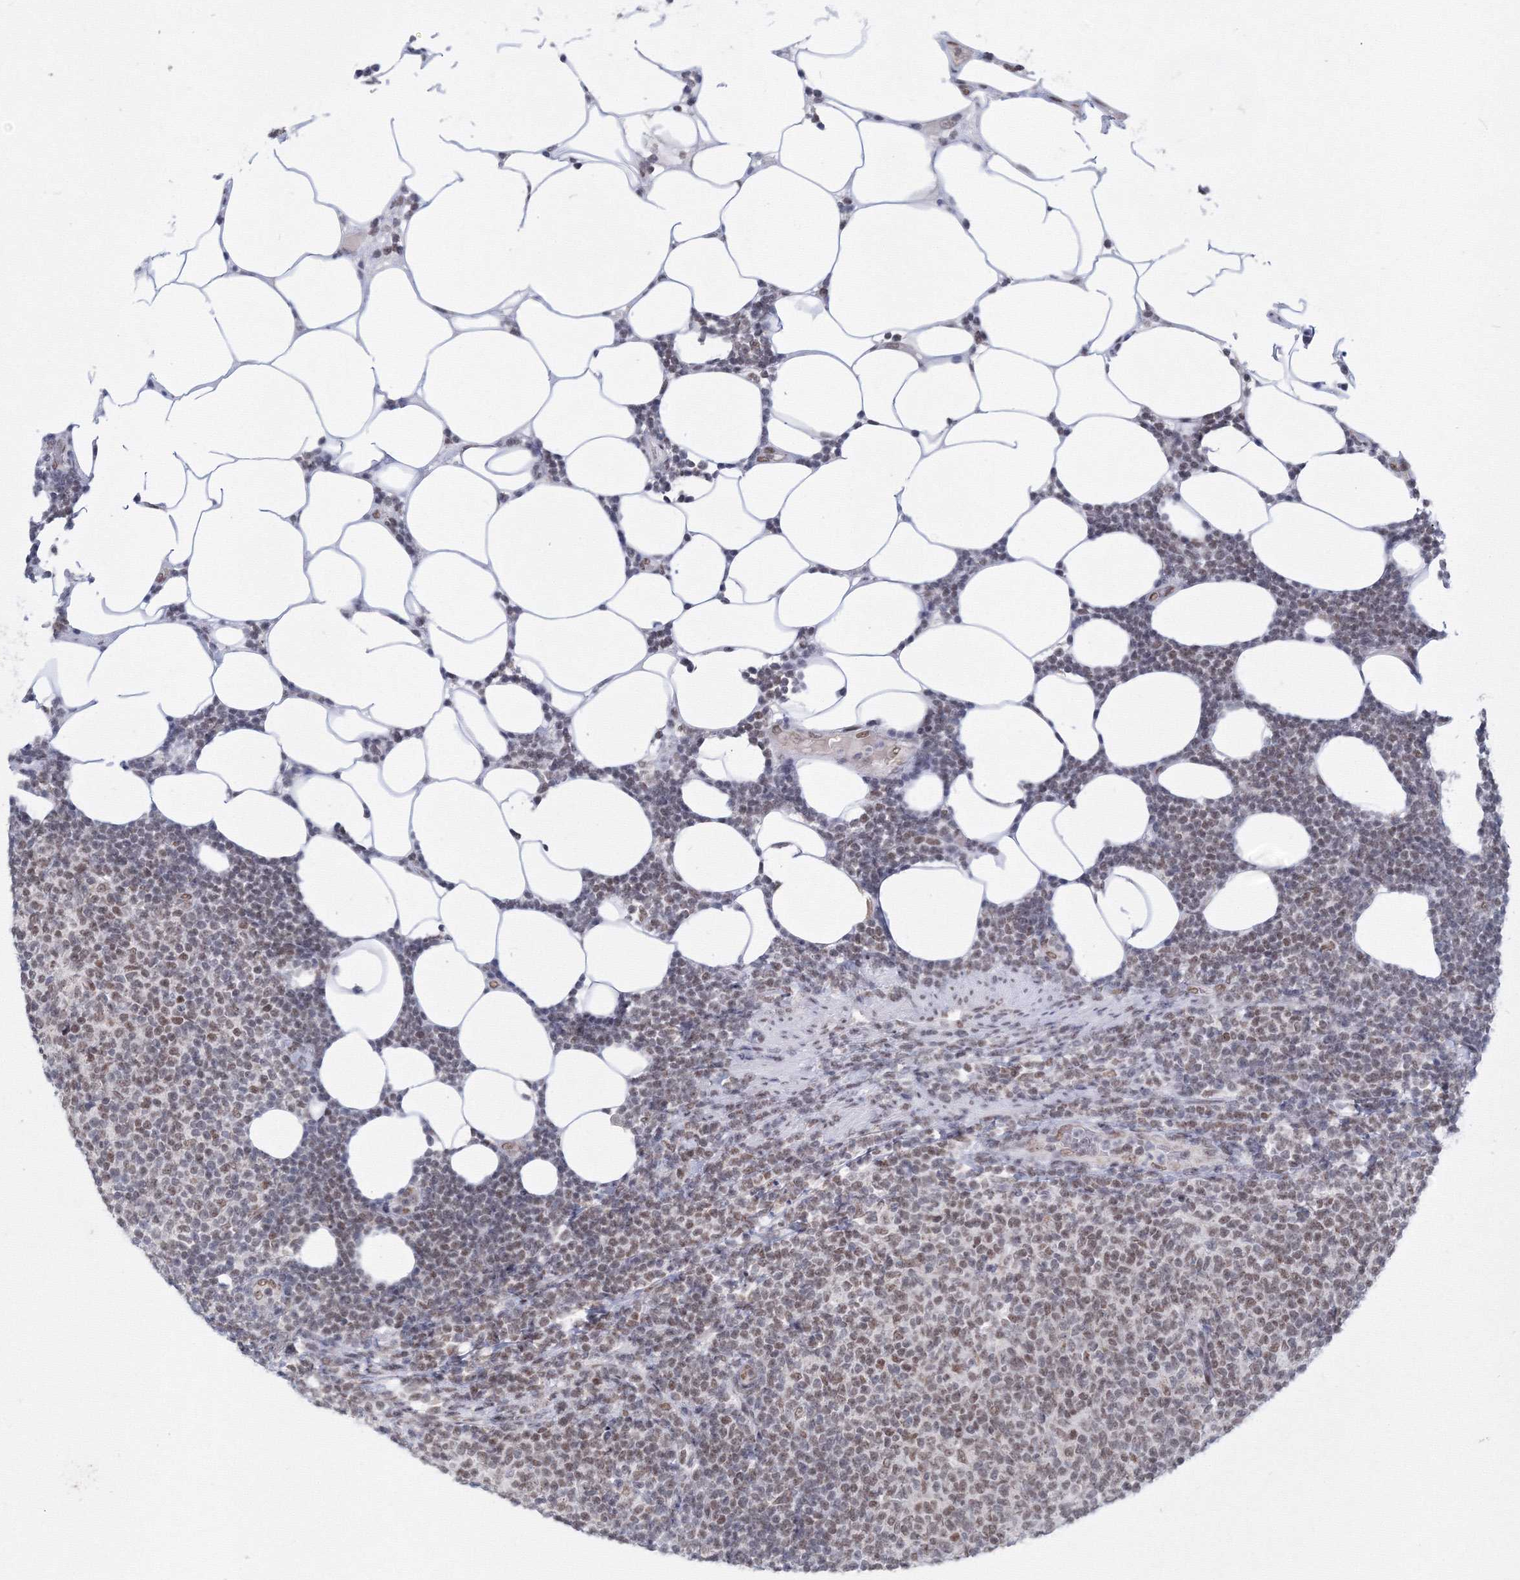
{"staining": {"intensity": "moderate", "quantity": "25%-75%", "location": "nuclear"}, "tissue": "lymphoma", "cell_type": "Tumor cells", "image_type": "cancer", "snomed": [{"axis": "morphology", "description": "Malignant lymphoma, non-Hodgkin's type, Low grade"}, {"axis": "topography", "description": "Lymph node"}], "caption": "IHC micrograph of human lymphoma stained for a protein (brown), which demonstrates medium levels of moderate nuclear staining in about 25%-75% of tumor cells.", "gene": "SF3B6", "patient": {"sex": "male", "age": 66}}